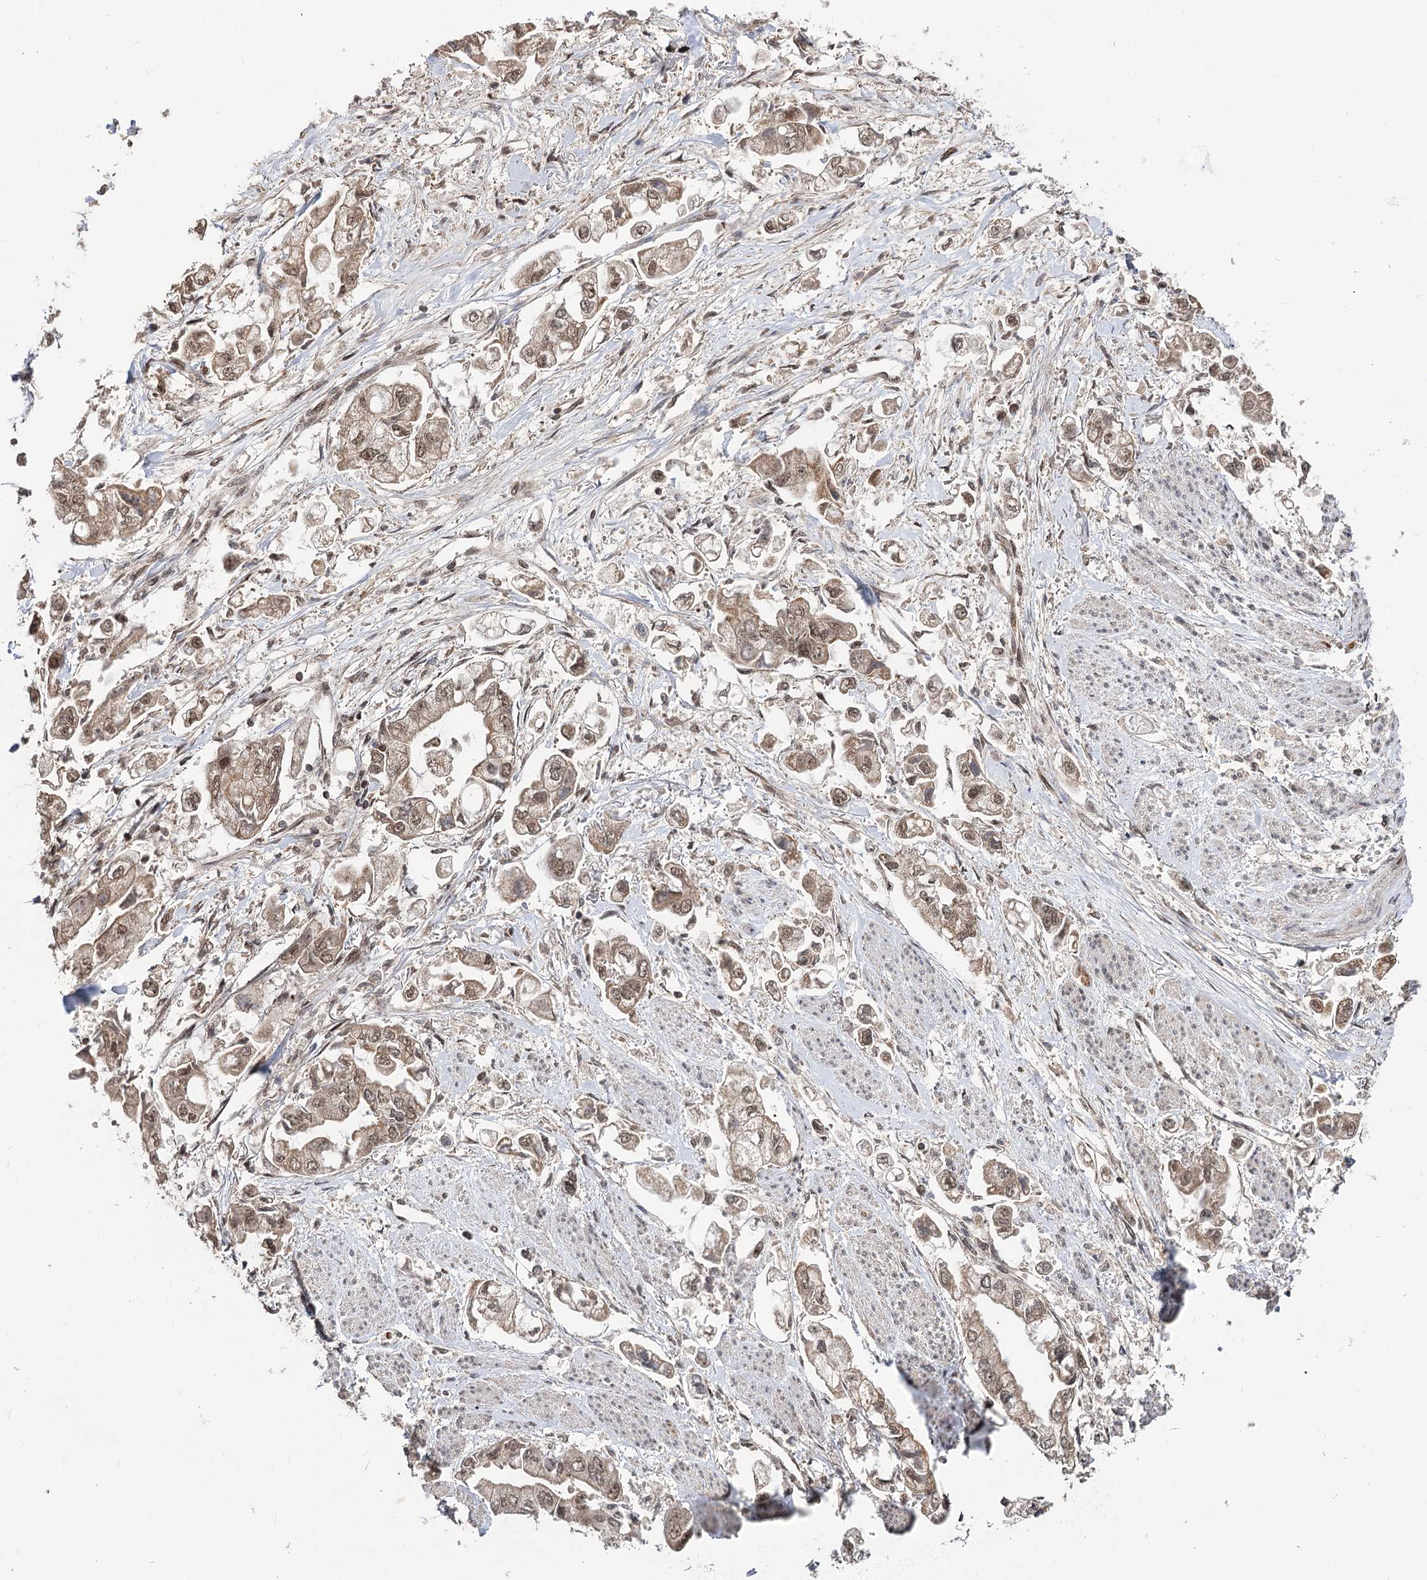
{"staining": {"intensity": "moderate", "quantity": ">75%", "location": "cytoplasmic/membranous,nuclear"}, "tissue": "stomach cancer", "cell_type": "Tumor cells", "image_type": "cancer", "snomed": [{"axis": "morphology", "description": "Adenocarcinoma, NOS"}, {"axis": "topography", "description": "Stomach"}], "caption": "Tumor cells show medium levels of moderate cytoplasmic/membranous and nuclear staining in approximately >75% of cells in human stomach cancer.", "gene": "FAM53B", "patient": {"sex": "male", "age": 62}}